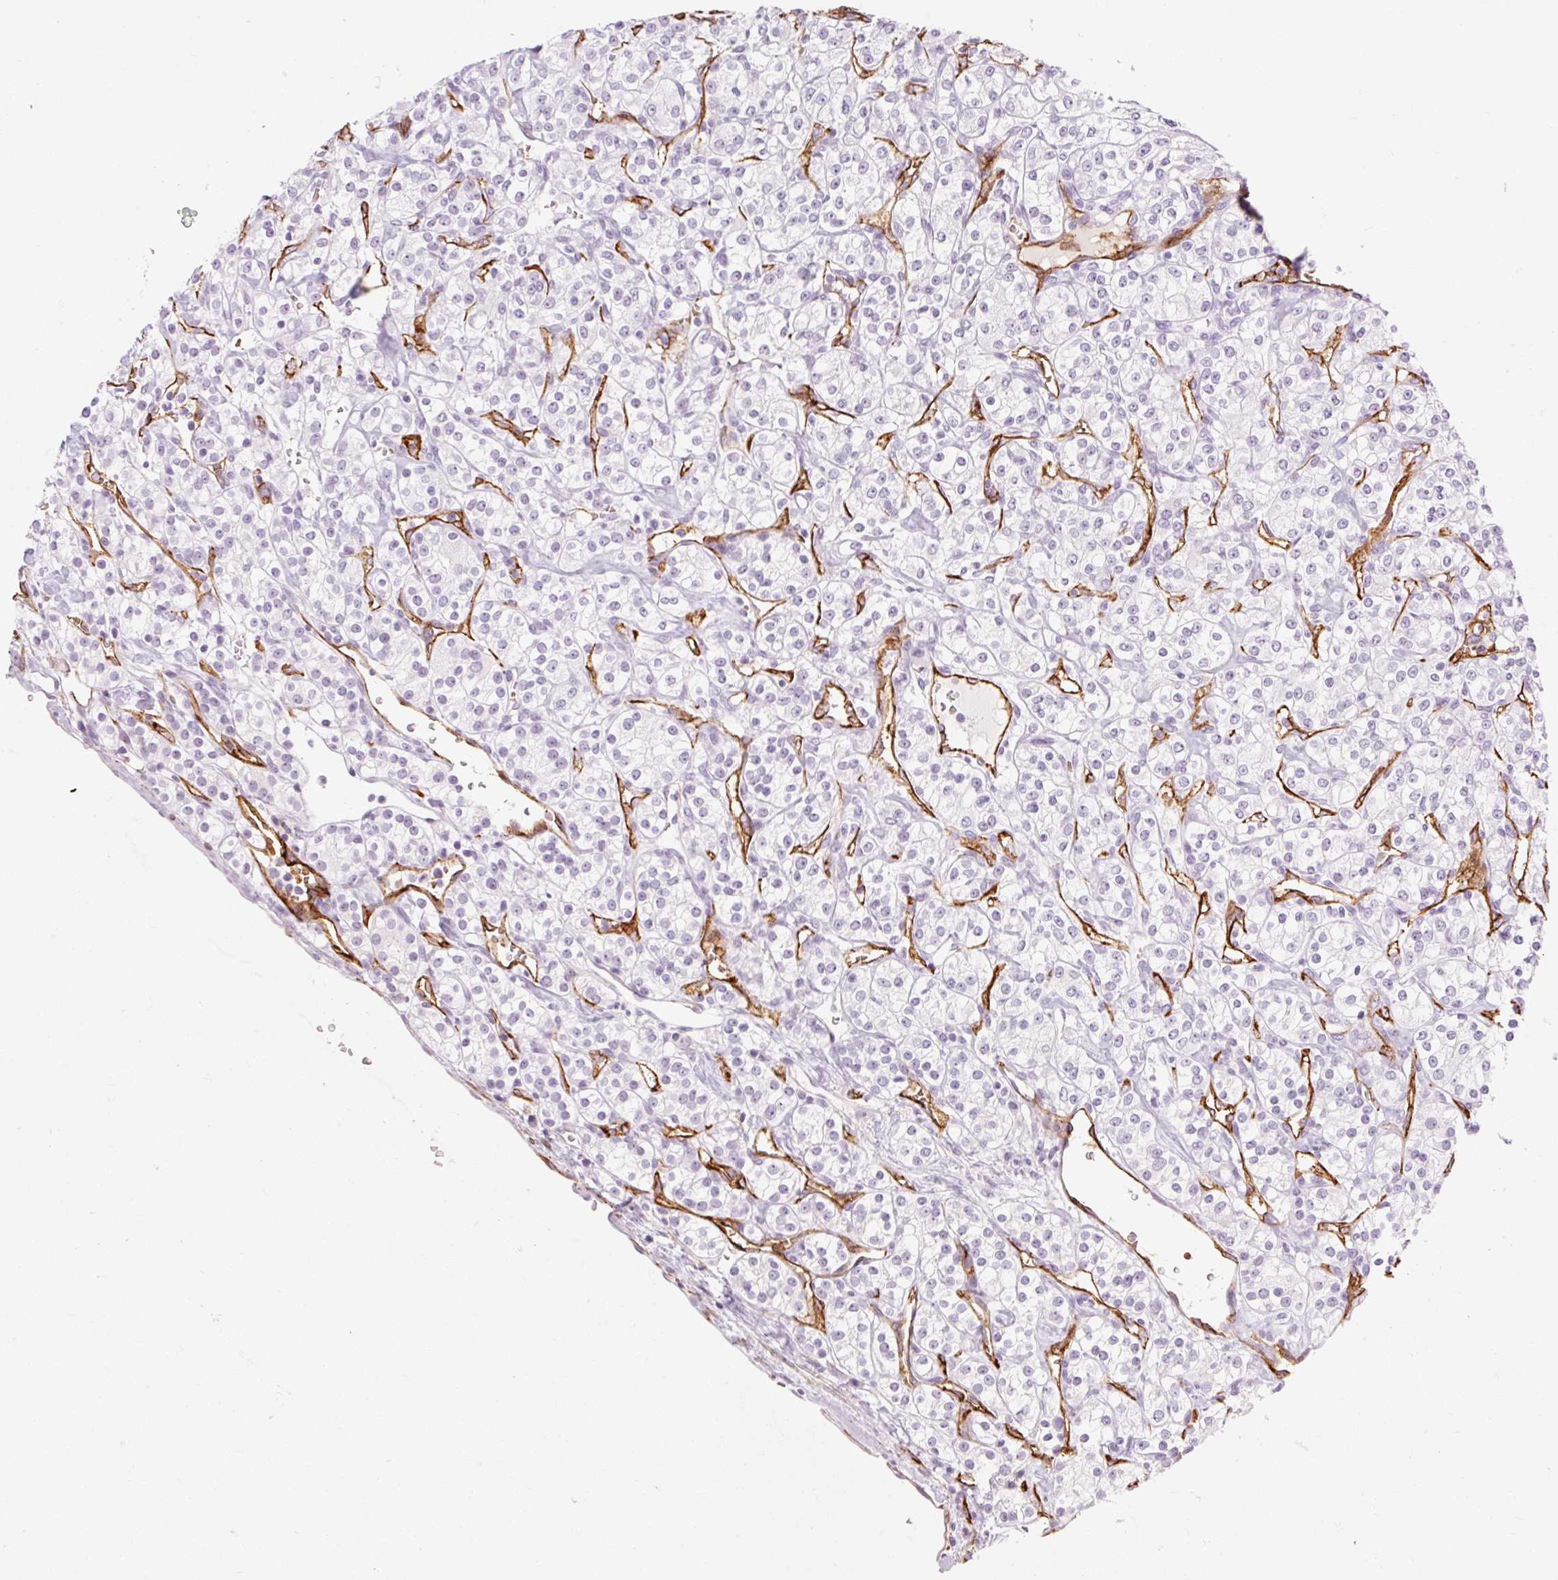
{"staining": {"intensity": "negative", "quantity": "none", "location": "none"}, "tissue": "renal cancer", "cell_type": "Tumor cells", "image_type": "cancer", "snomed": [{"axis": "morphology", "description": "Adenocarcinoma, NOS"}, {"axis": "topography", "description": "Kidney"}], "caption": "High power microscopy photomicrograph of an immunohistochemistry histopathology image of renal cancer (adenocarcinoma), revealing no significant staining in tumor cells.", "gene": "TAF1L", "patient": {"sex": "male", "age": 77}}